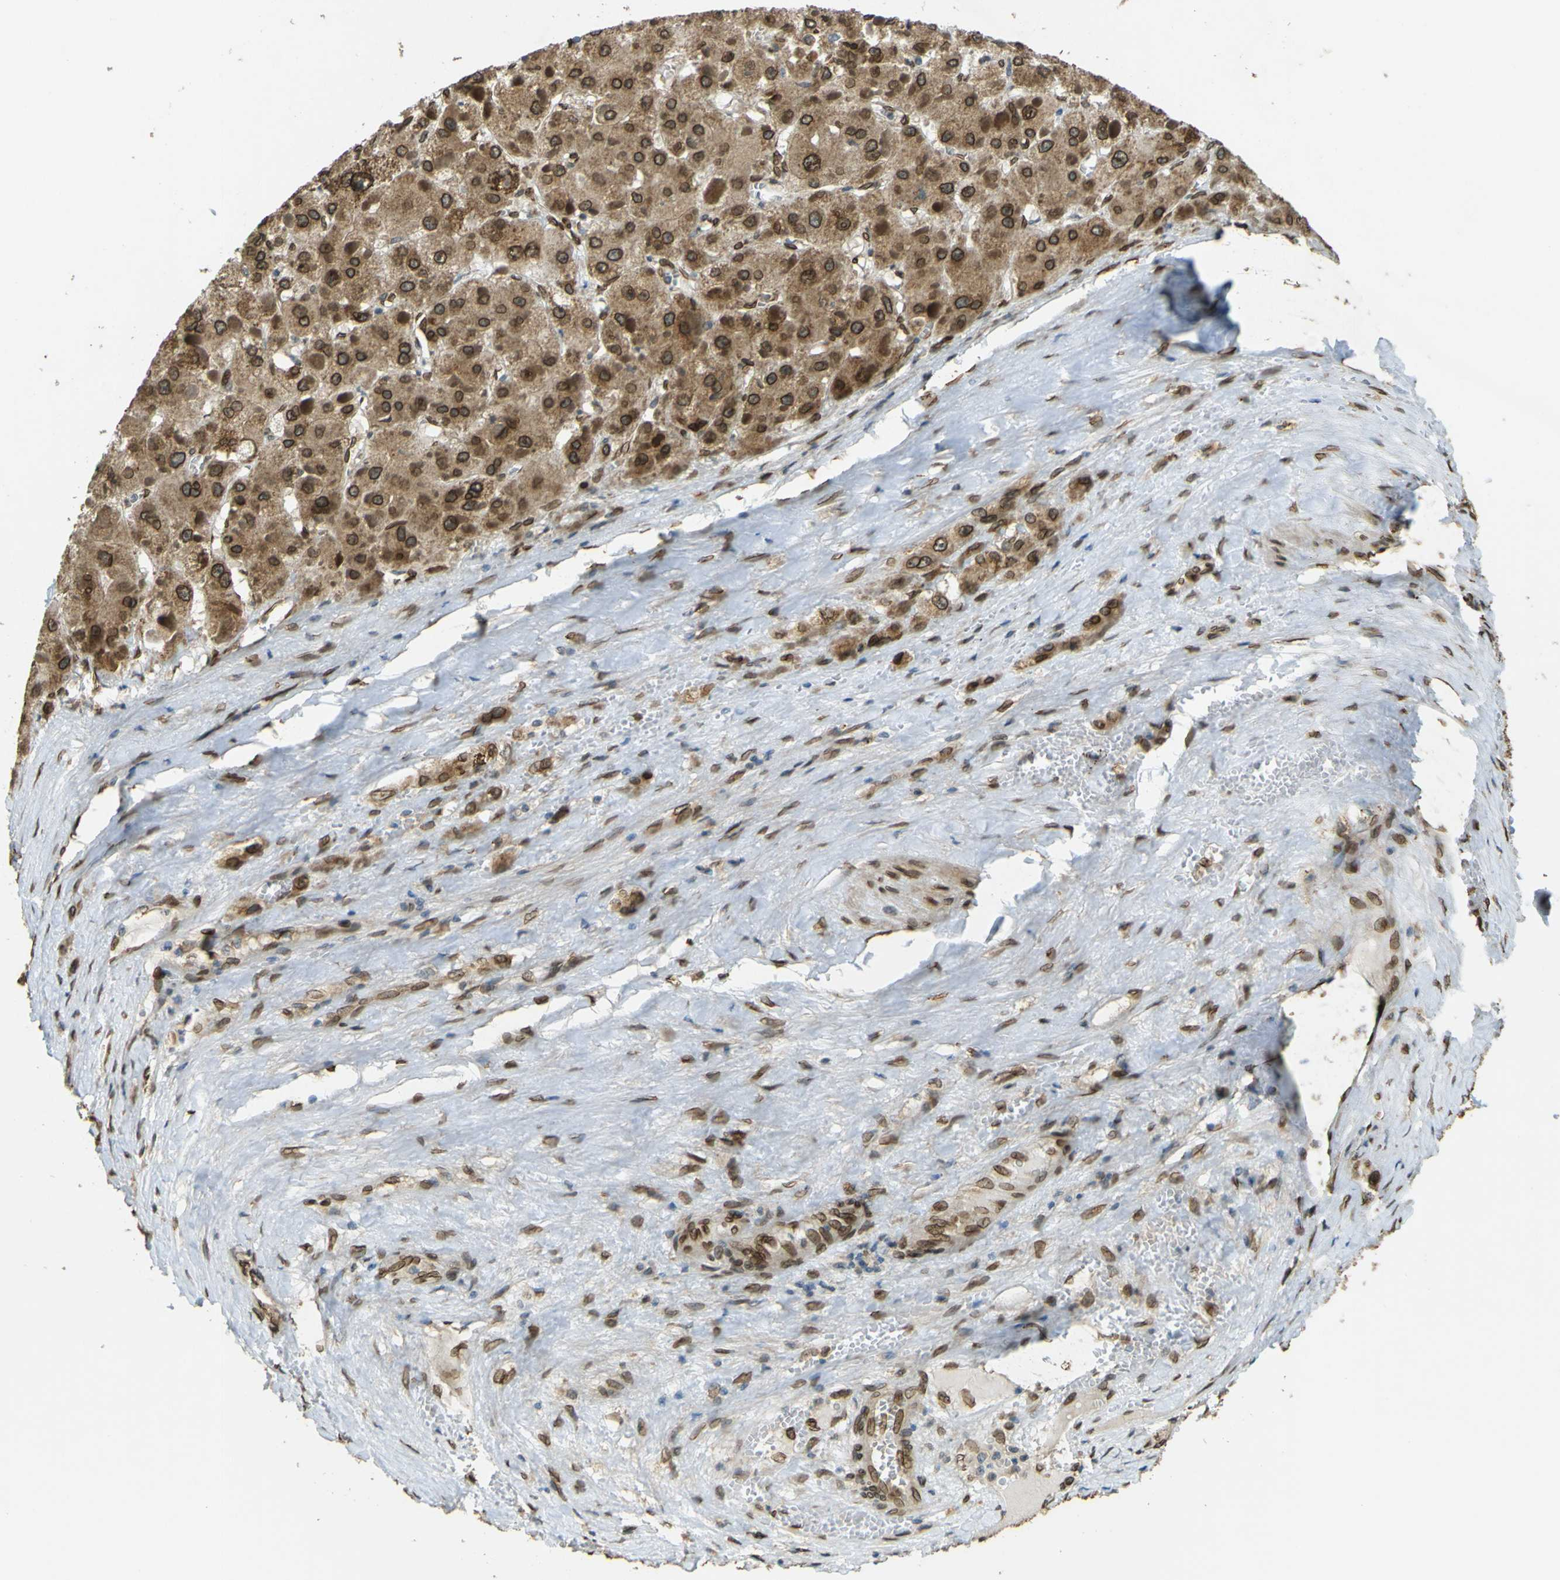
{"staining": {"intensity": "moderate", "quantity": ">75%", "location": "cytoplasmic/membranous,nuclear"}, "tissue": "liver cancer", "cell_type": "Tumor cells", "image_type": "cancer", "snomed": [{"axis": "morphology", "description": "Carcinoma, Hepatocellular, NOS"}, {"axis": "topography", "description": "Liver"}], "caption": "The micrograph reveals staining of liver cancer (hepatocellular carcinoma), revealing moderate cytoplasmic/membranous and nuclear protein positivity (brown color) within tumor cells.", "gene": "GALNT1", "patient": {"sex": "female", "age": 73}}